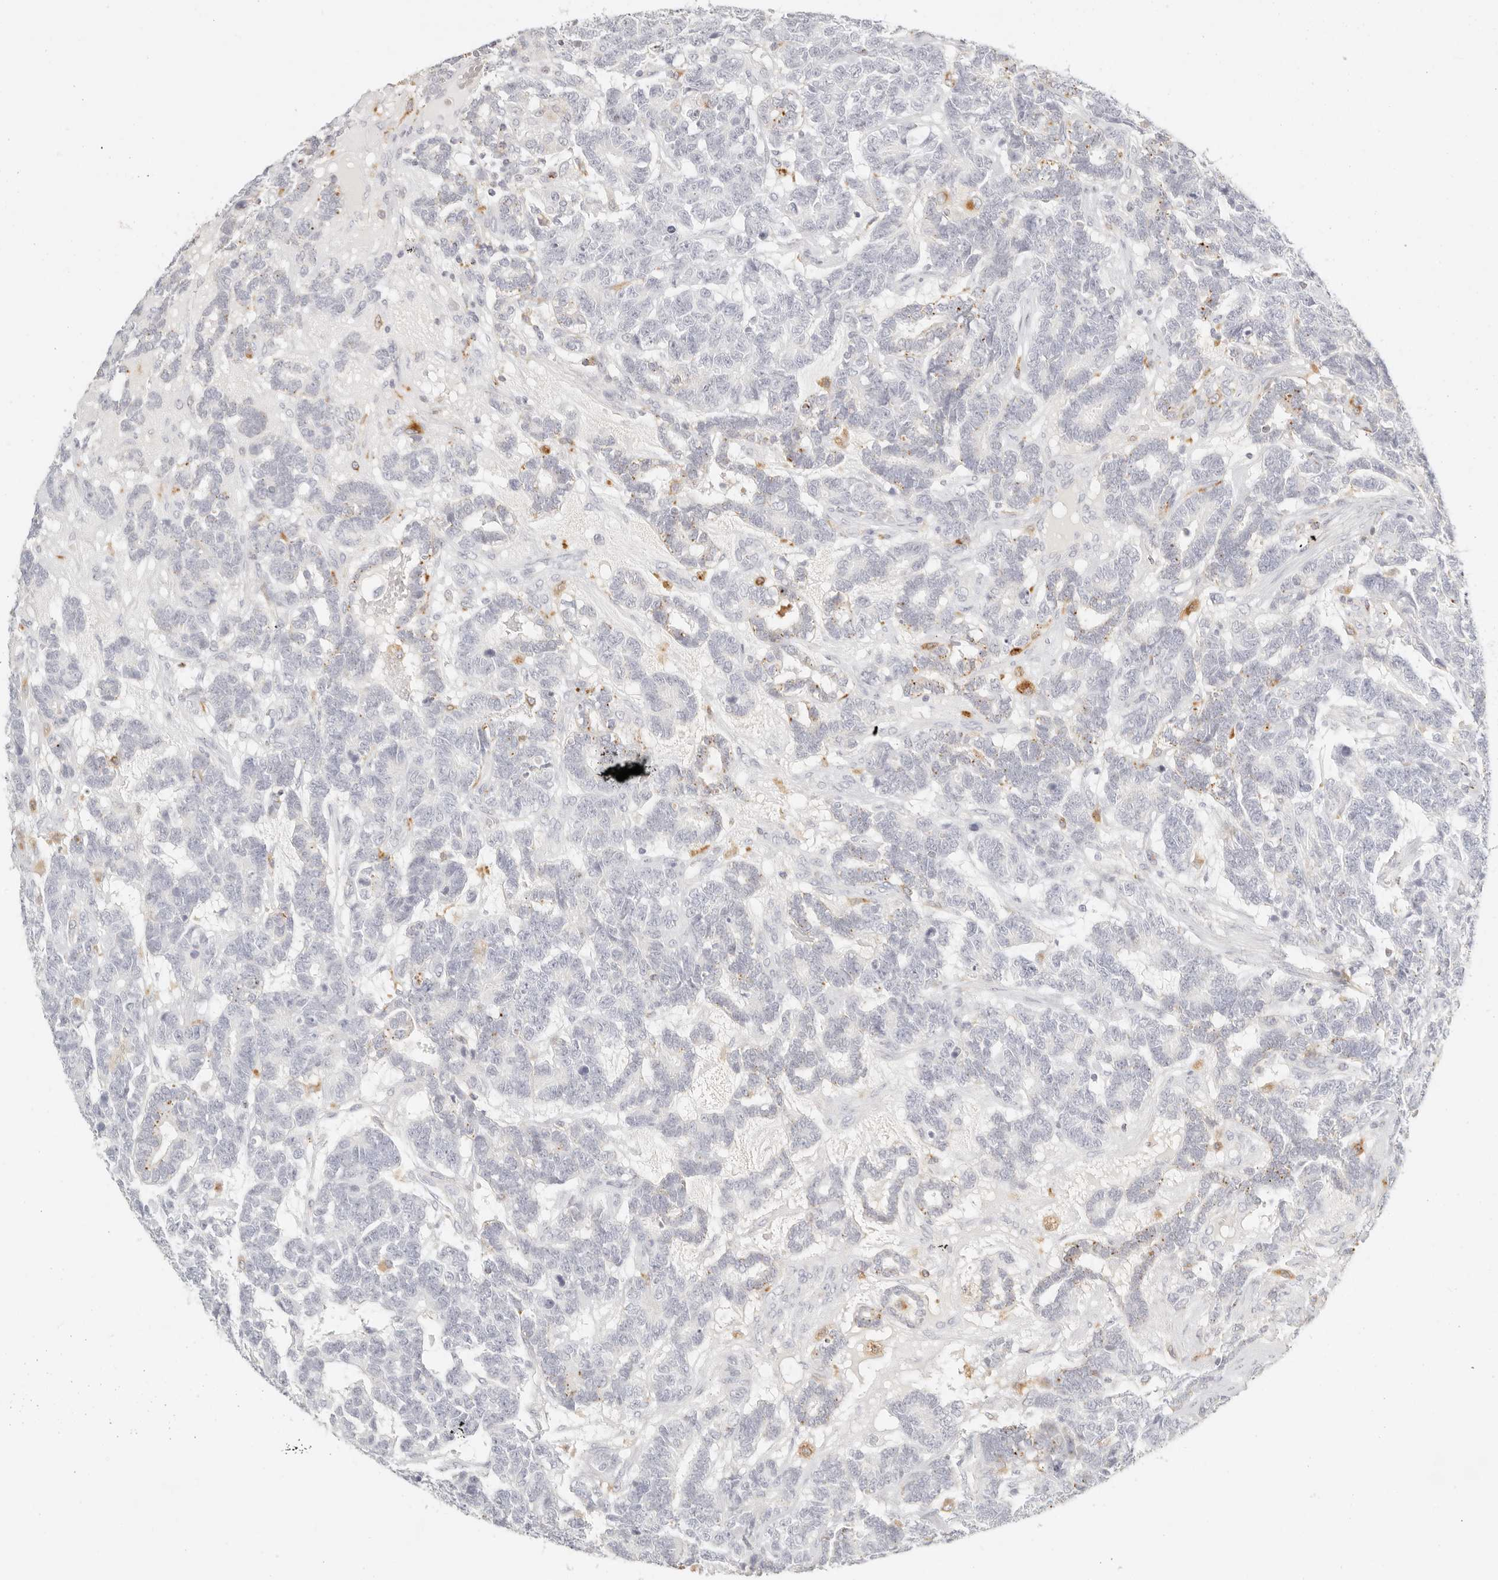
{"staining": {"intensity": "negative", "quantity": "none", "location": "none"}, "tissue": "testis cancer", "cell_type": "Tumor cells", "image_type": "cancer", "snomed": [{"axis": "morphology", "description": "Carcinoma, Embryonal, NOS"}, {"axis": "topography", "description": "Testis"}], "caption": "Embryonal carcinoma (testis) was stained to show a protein in brown. There is no significant expression in tumor cells.", "gene": "RNASET2", "patient": {"sex": "male", "age": 26}}